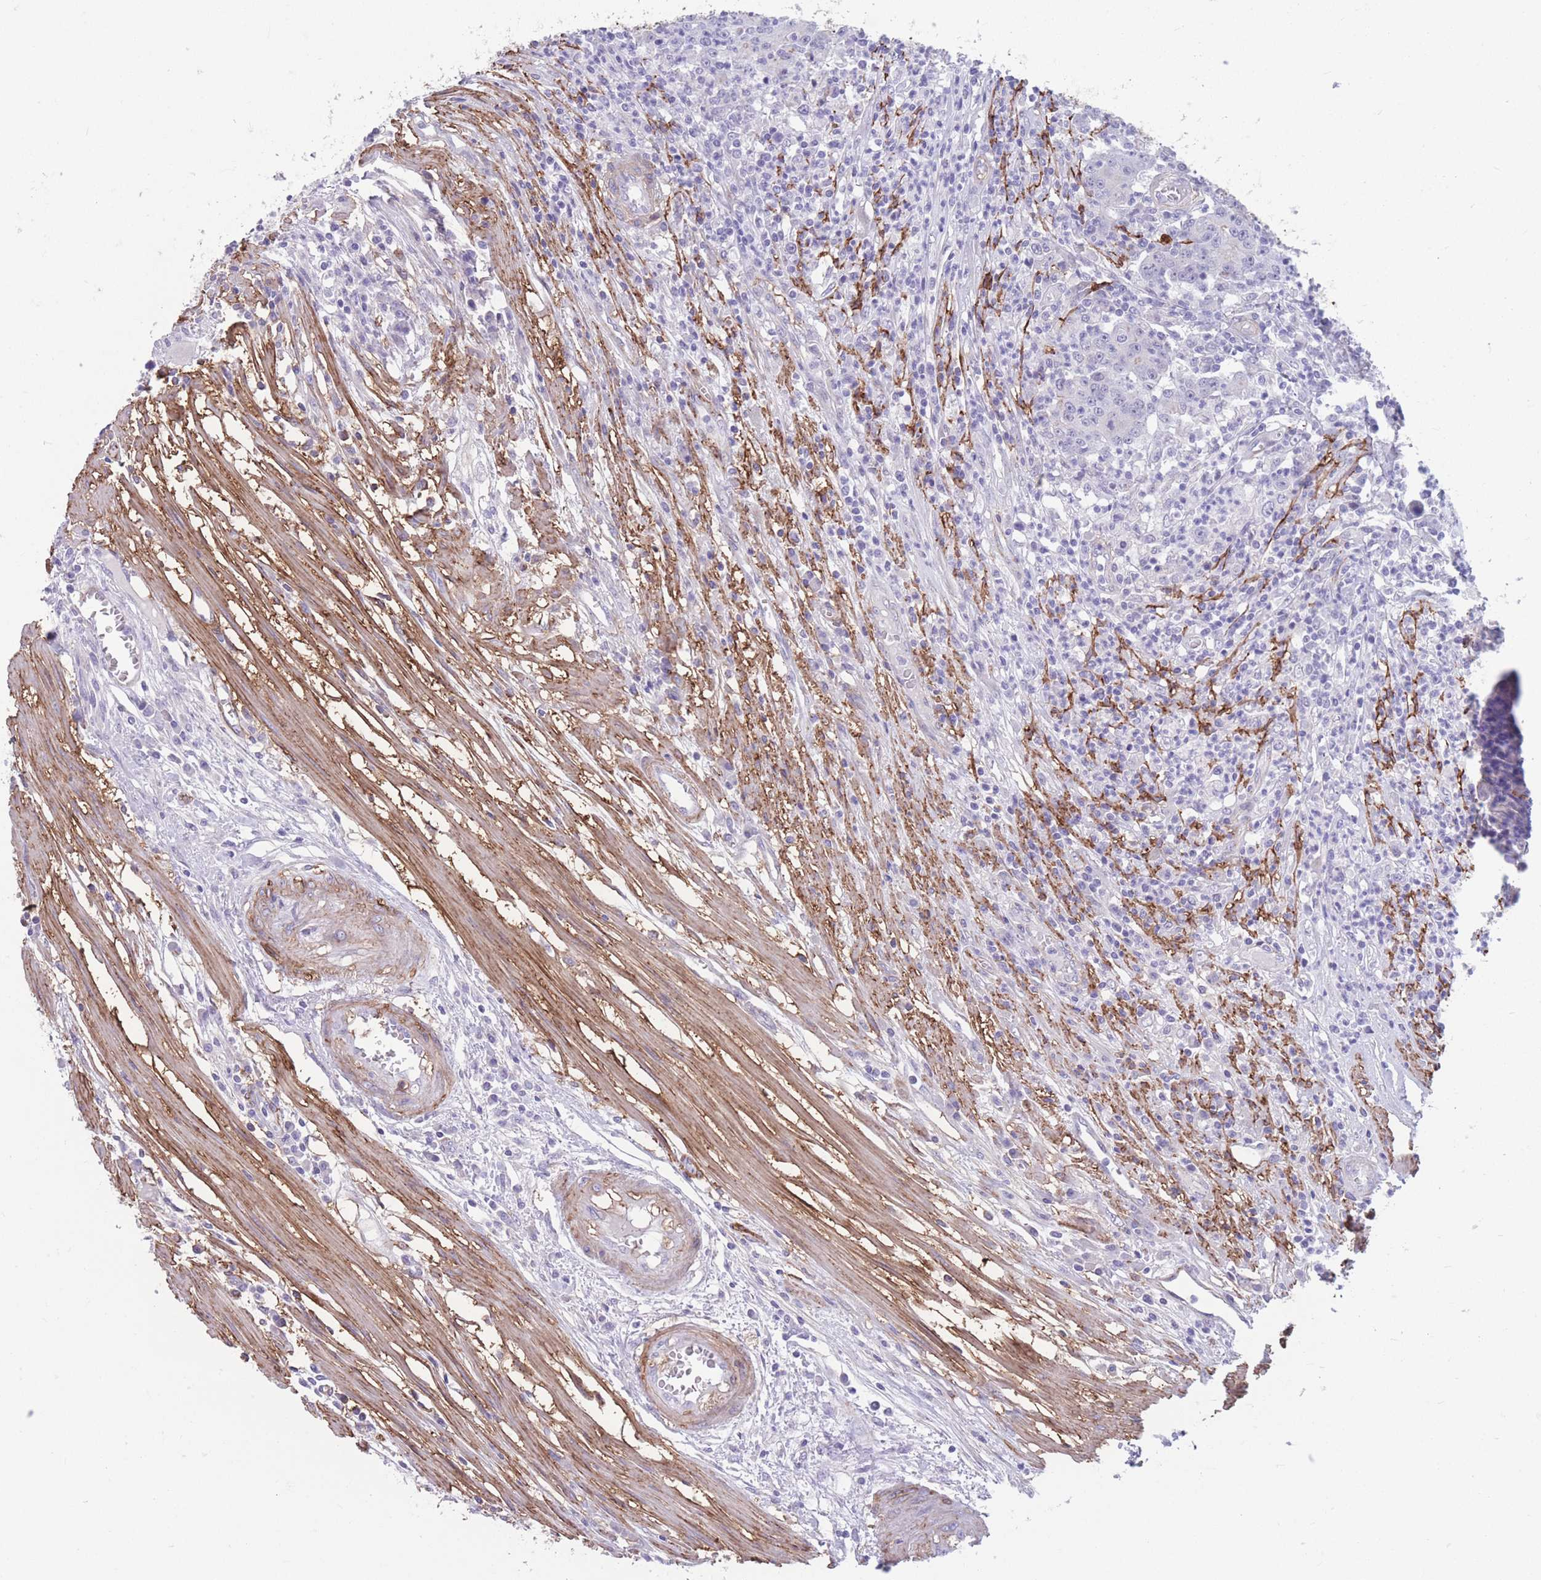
{"staining": {"intensity": "negative", "quantity": "none", "location": "none"}, "tissue": "colorectal cancer", "cell_type": "Tumor cells", "image_type": "cancer", "snomed": [{"axis": "morphology", "description": "Adenocarcinoma, NOS"}, {"axis": "topography", "description": "Colon"}], "caption": "DAB (3,3'-diaminobenzidine) immunohistochemical staining of human colorectal cancer (adenocarcinoma) exhibits no significant staining in tumor cells. The staining was performed using DAB (3,3'-diaminobenzidine) to visualize the protein expression in brown, while the nuclei were stained in blue with hematoxylin (Magnification: 20x).", "gene": "DPYD", "patient": {"sex": "male", "age": 83}}